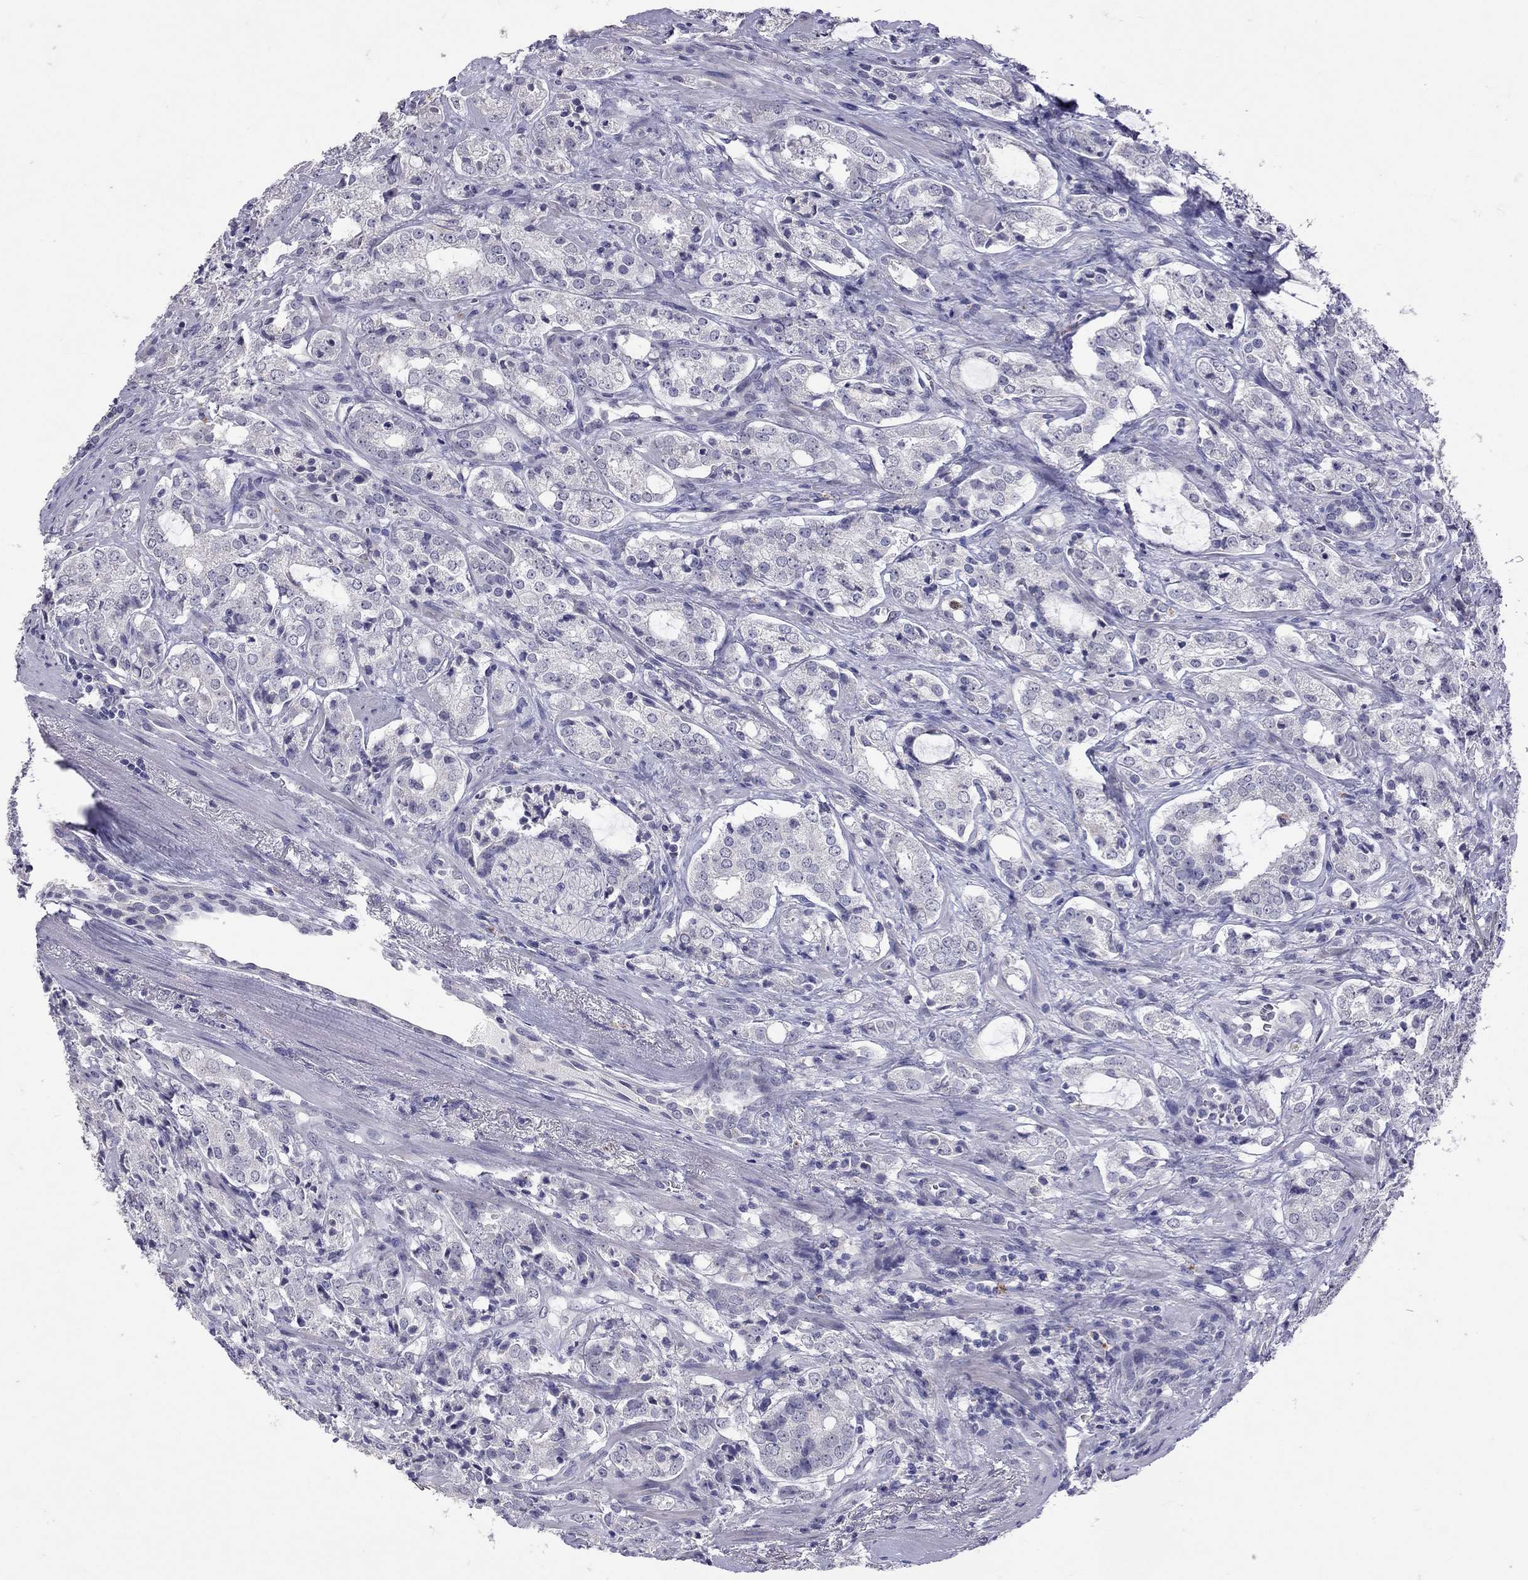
{"staining": {"intensity": "negative", "quantity": "none", "location": "none"}, "tissue": "prostate cancer", "cell_type": "Tumor cells", "image_type": "cancer", "snomed": [{"axis": "morphology", "description": "Adenocarcinoma, NOS"}, {"axis": "topography", "description": "Prostate"}], "caption": "Tumor cells are negative for protein expression in human adenocarcinoma (prostate).", "gene": "SLAMF1", "patient": {"sex": "male", "age": 66}}